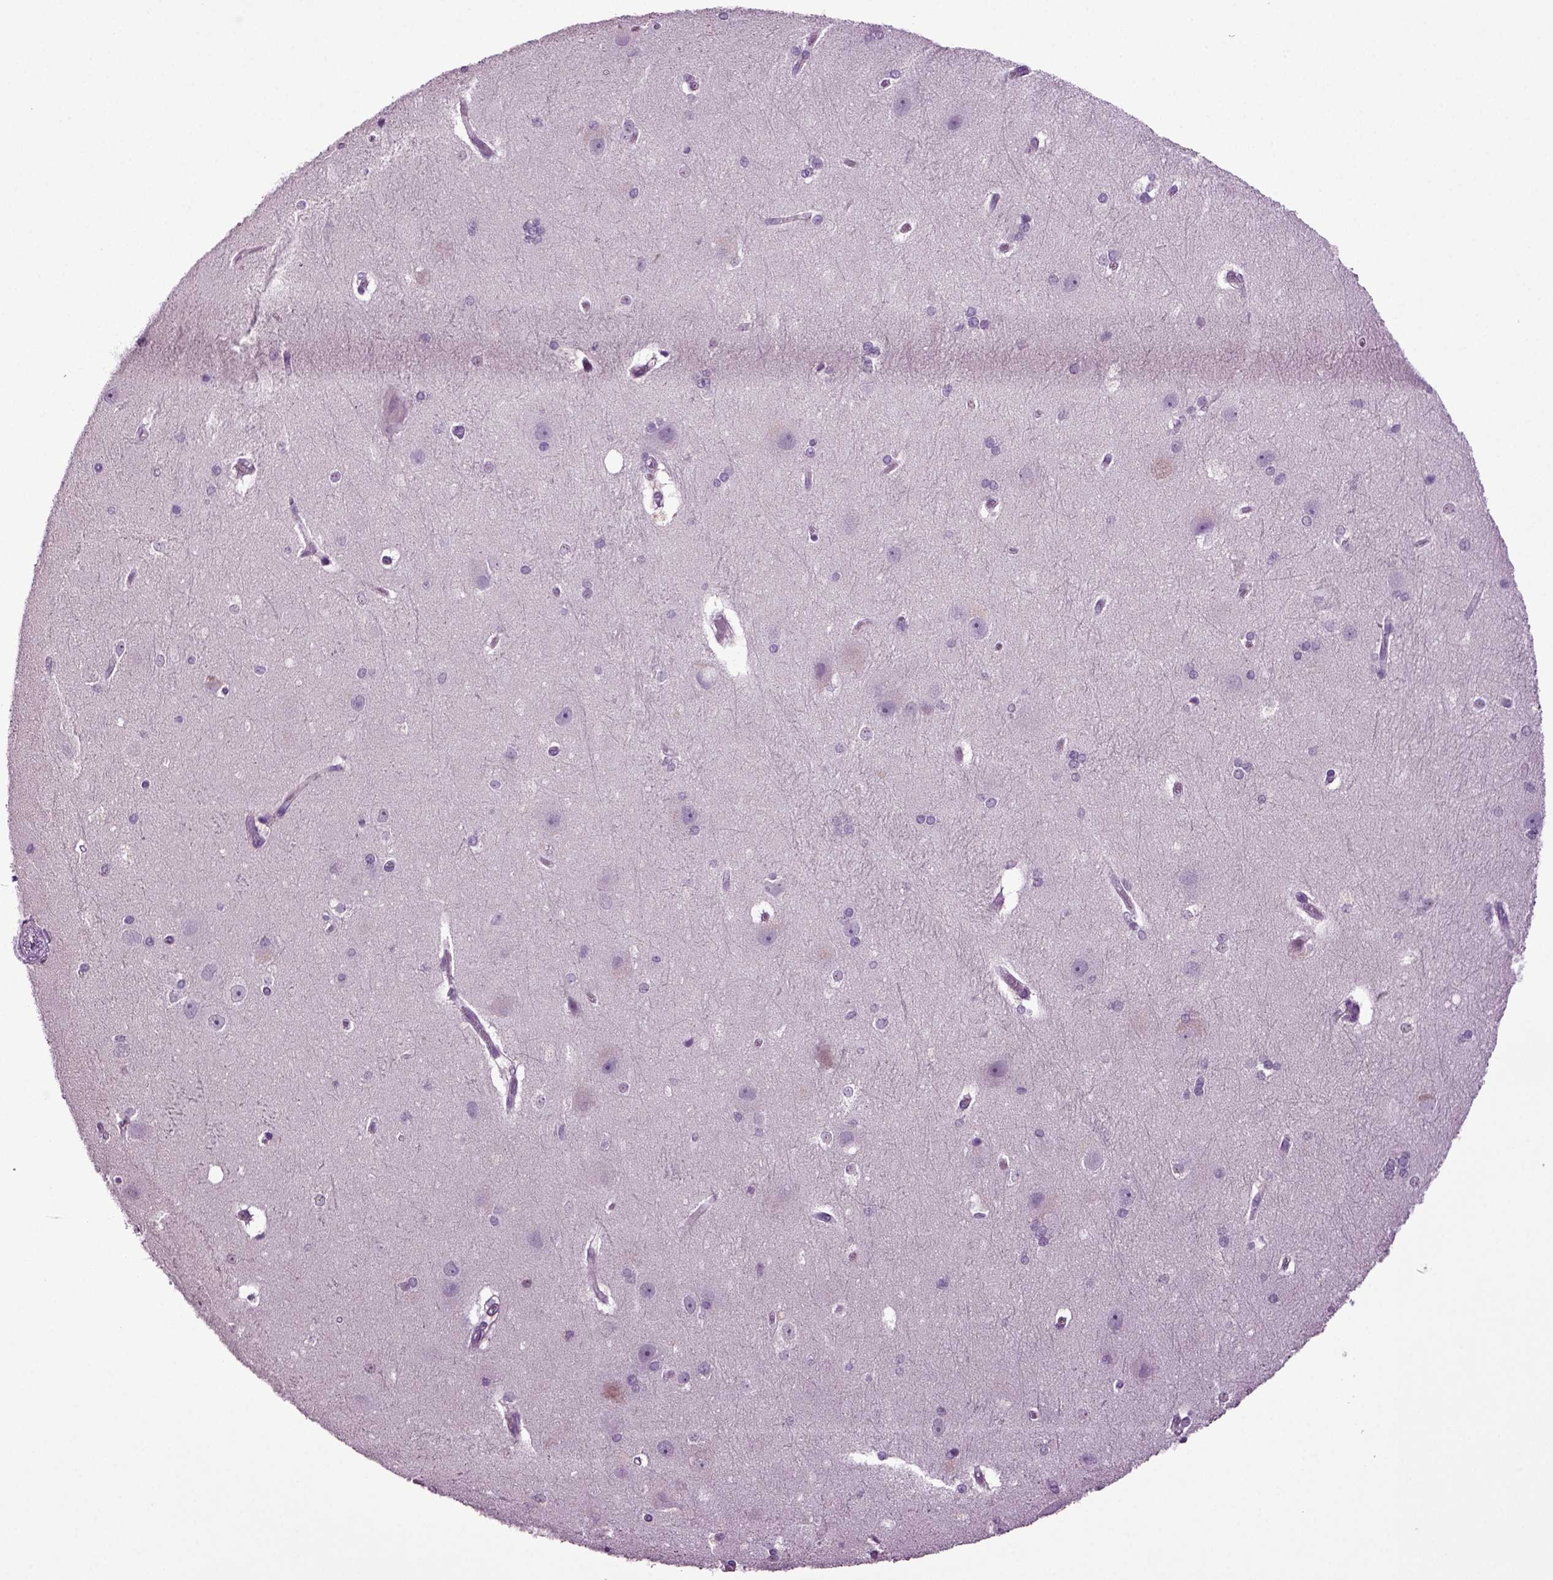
{"staining": {"intensity": "negative", "quantity": "none", "location": "none"}, "tissue": "hippocampus", "cell_type": "Glial cells", "image_type": "normal", "snomed": [{"axis": "morphology", "description": "Normal tissue, NOS"}, {"axis": "topography", "description": "Cerebral cortex"}, {"axis": "topography", "description": "Hippocampus"}], "caption": "Immunohistochemical staining of benign hippocampus shows no significant positivity in glial cells.", "gene": "FGF11", "patient": {"sex": "female", "age": 19}}